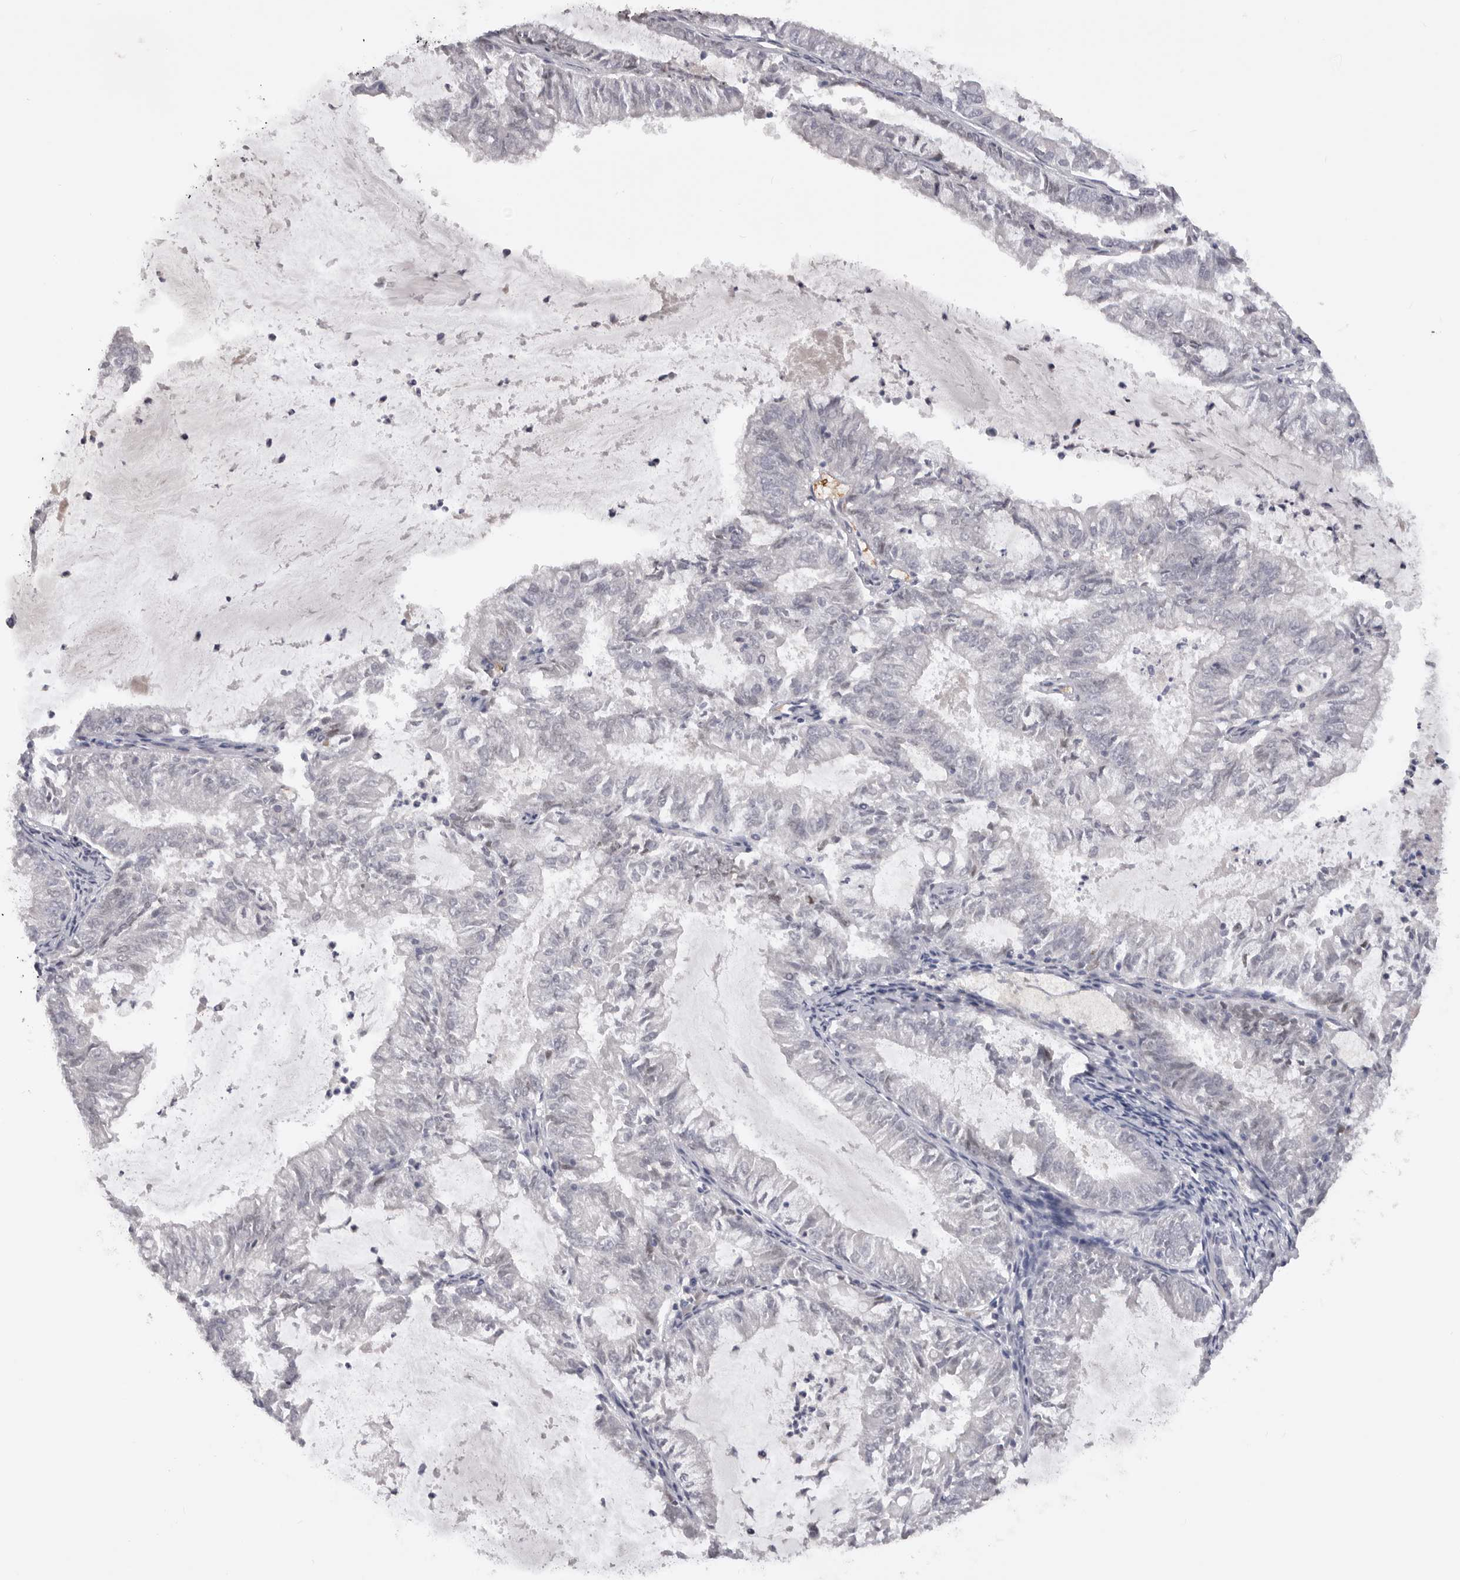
{"staining": {"intensity": "negative", "quantity": "none", "location": "none"}, "tissue": "endometrial cancer", "cell_type": "Tumor cells", "image_type": "cancer", "snomed": [{"axis": "morphology", "description": "Adenocarcinoma, NOS"}, {"axis": "topography", "description": "Endometrium"}], "caption": "Immunohistochemistry of endometrial adenocarcinoma reveals no positivity in tumor cells.", "gene": "TNR", "patient": {"sex": "female", "age": 57}}